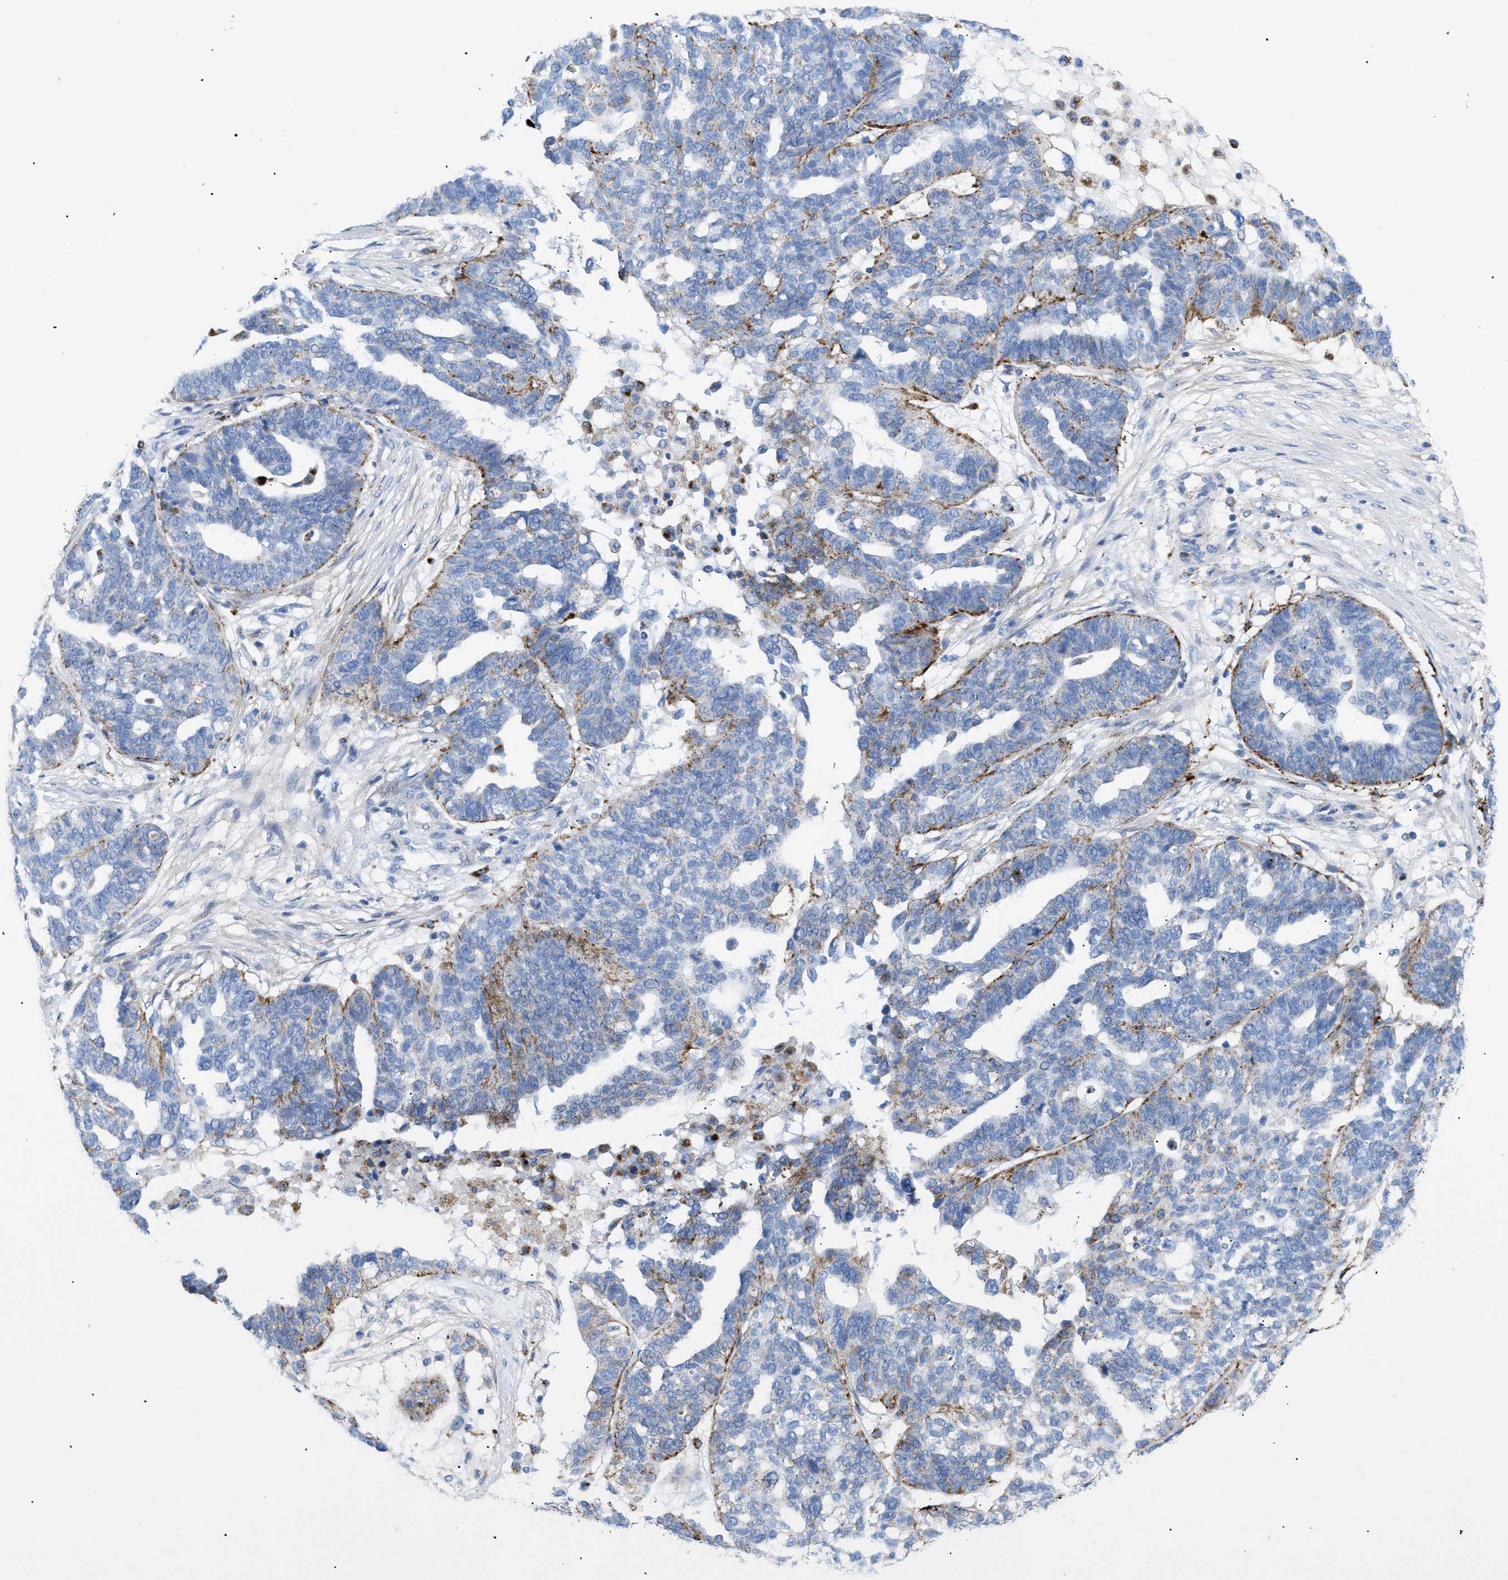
{"staining": {"intensity": "moderate", "quantity": "25%-75%", "location": "cytoplasmic/membranous"}, "tissue": "ovarian cancer", "cell_type": "Tumor cells", "image_type": "cancer", "snomed": [{"axis": "morphology", "description": "Cystadenocarcinoma, serous, NOS"}, {"axis": "topography", "description": "Ovary"}], "caption": "Immunohistochemistry of human ovarian cancer reveals medium levels of moderate cytoplasmic/membranous staining in approximately 25%-75% of tumor cells. Ihc stains the protein in brown and the nuclei are stained blue.", "gene": "DRAM2", "patient": {"sex": "female", "age": 59}}